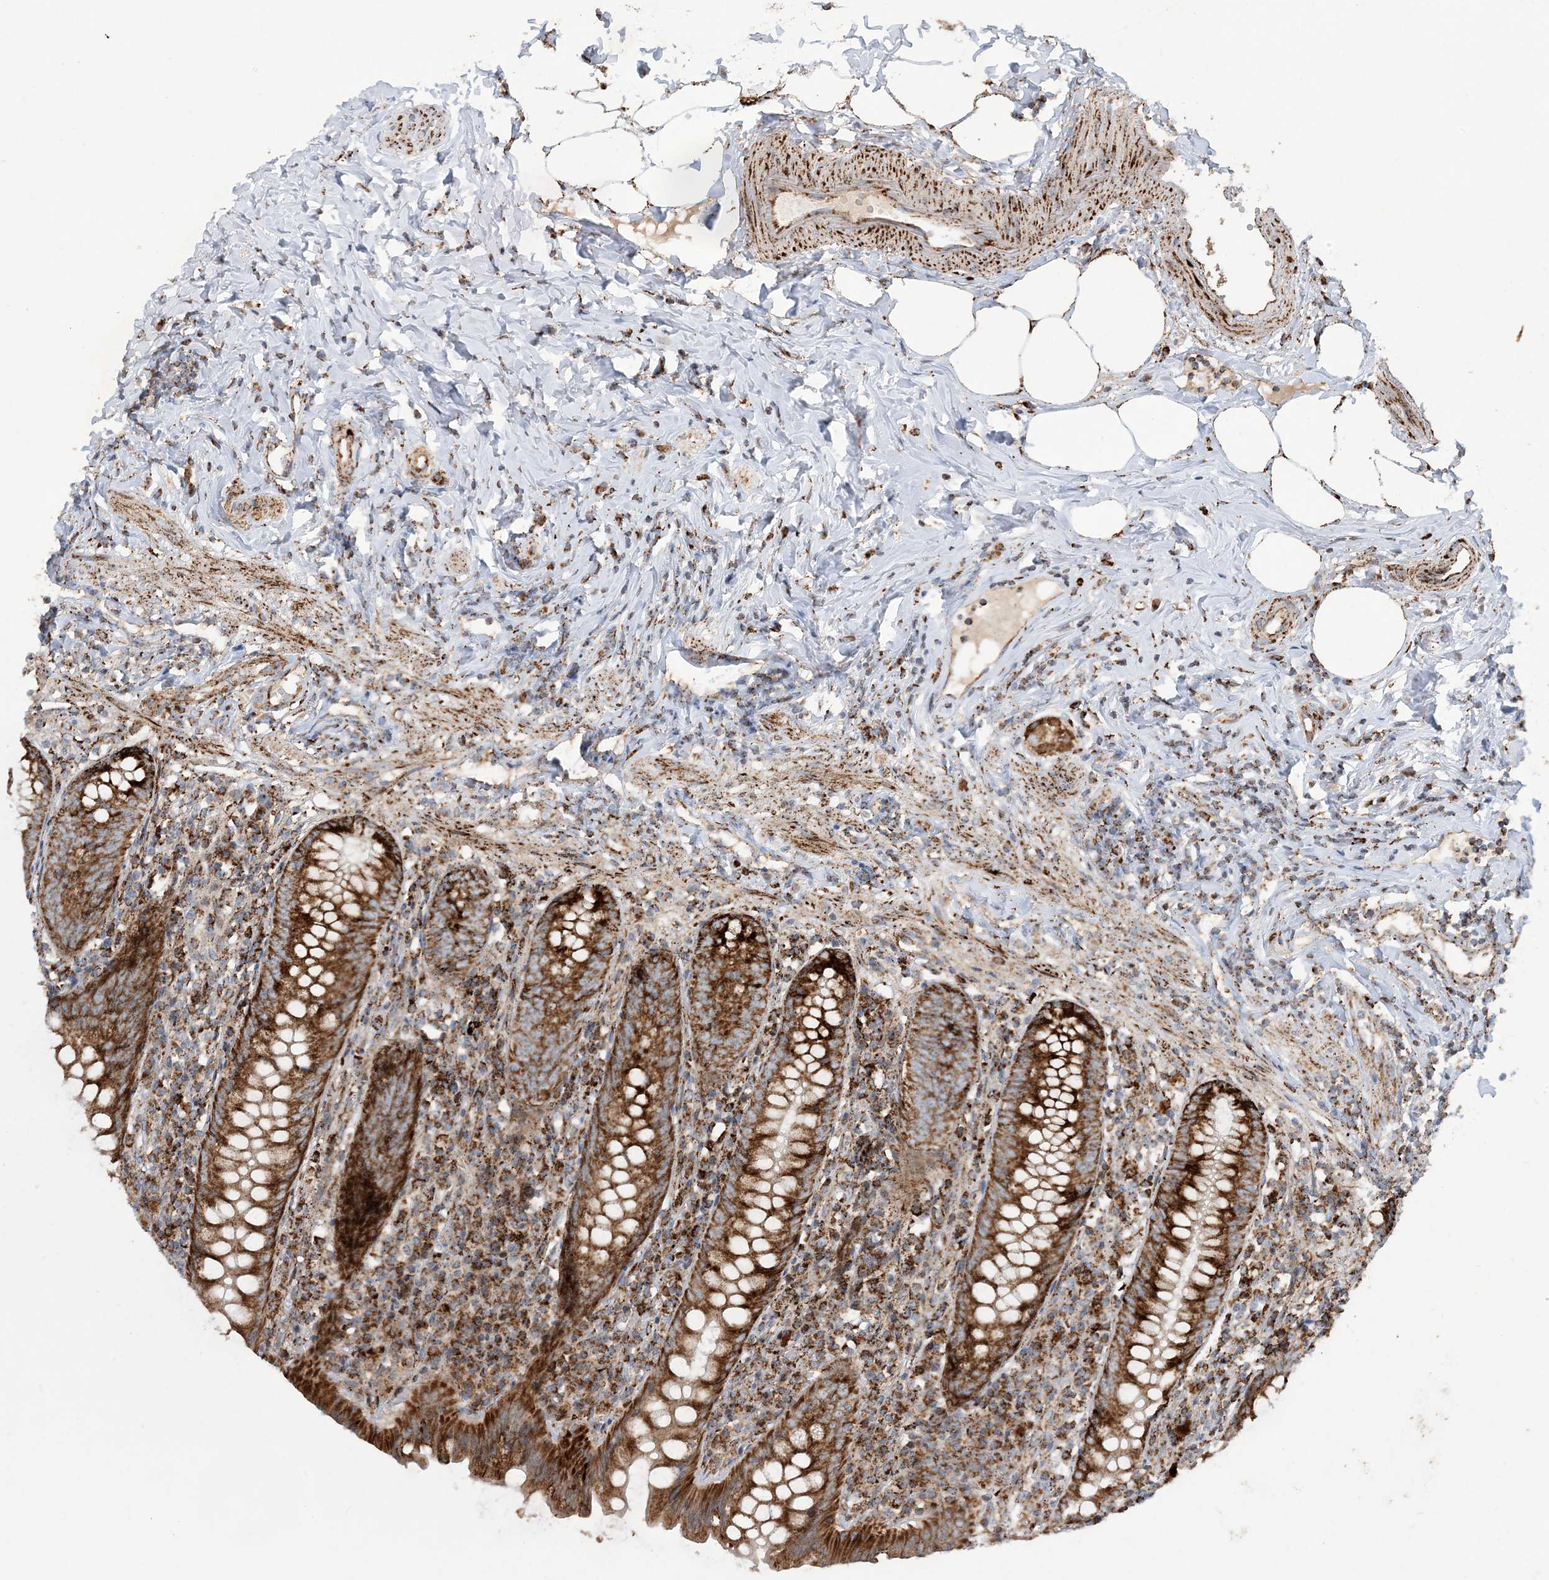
{"staining": {"intensity": "strong", "quantity": ">75%", "location": "cytoplasmic/membranous"}, "tissue": "appendix", "cell_type": "Glandular cells", "image_type": "normal", "snomed": [{"axis": "morphology", "description": "Normal tissue, NOS"}, {"axis": "topography", "description": "Appendix"}], "caption": "This micrograph demonstrates benign appendix stained with immunohistochemistry (IHC) to label a protein in brown. The cytoplasmic/membranous of glandular cells show strong positivity for the protein. Nuclei are counter-stained blue.", "gene": "NDUFAF3", "patient": {"sex": "female", "age": 54}}